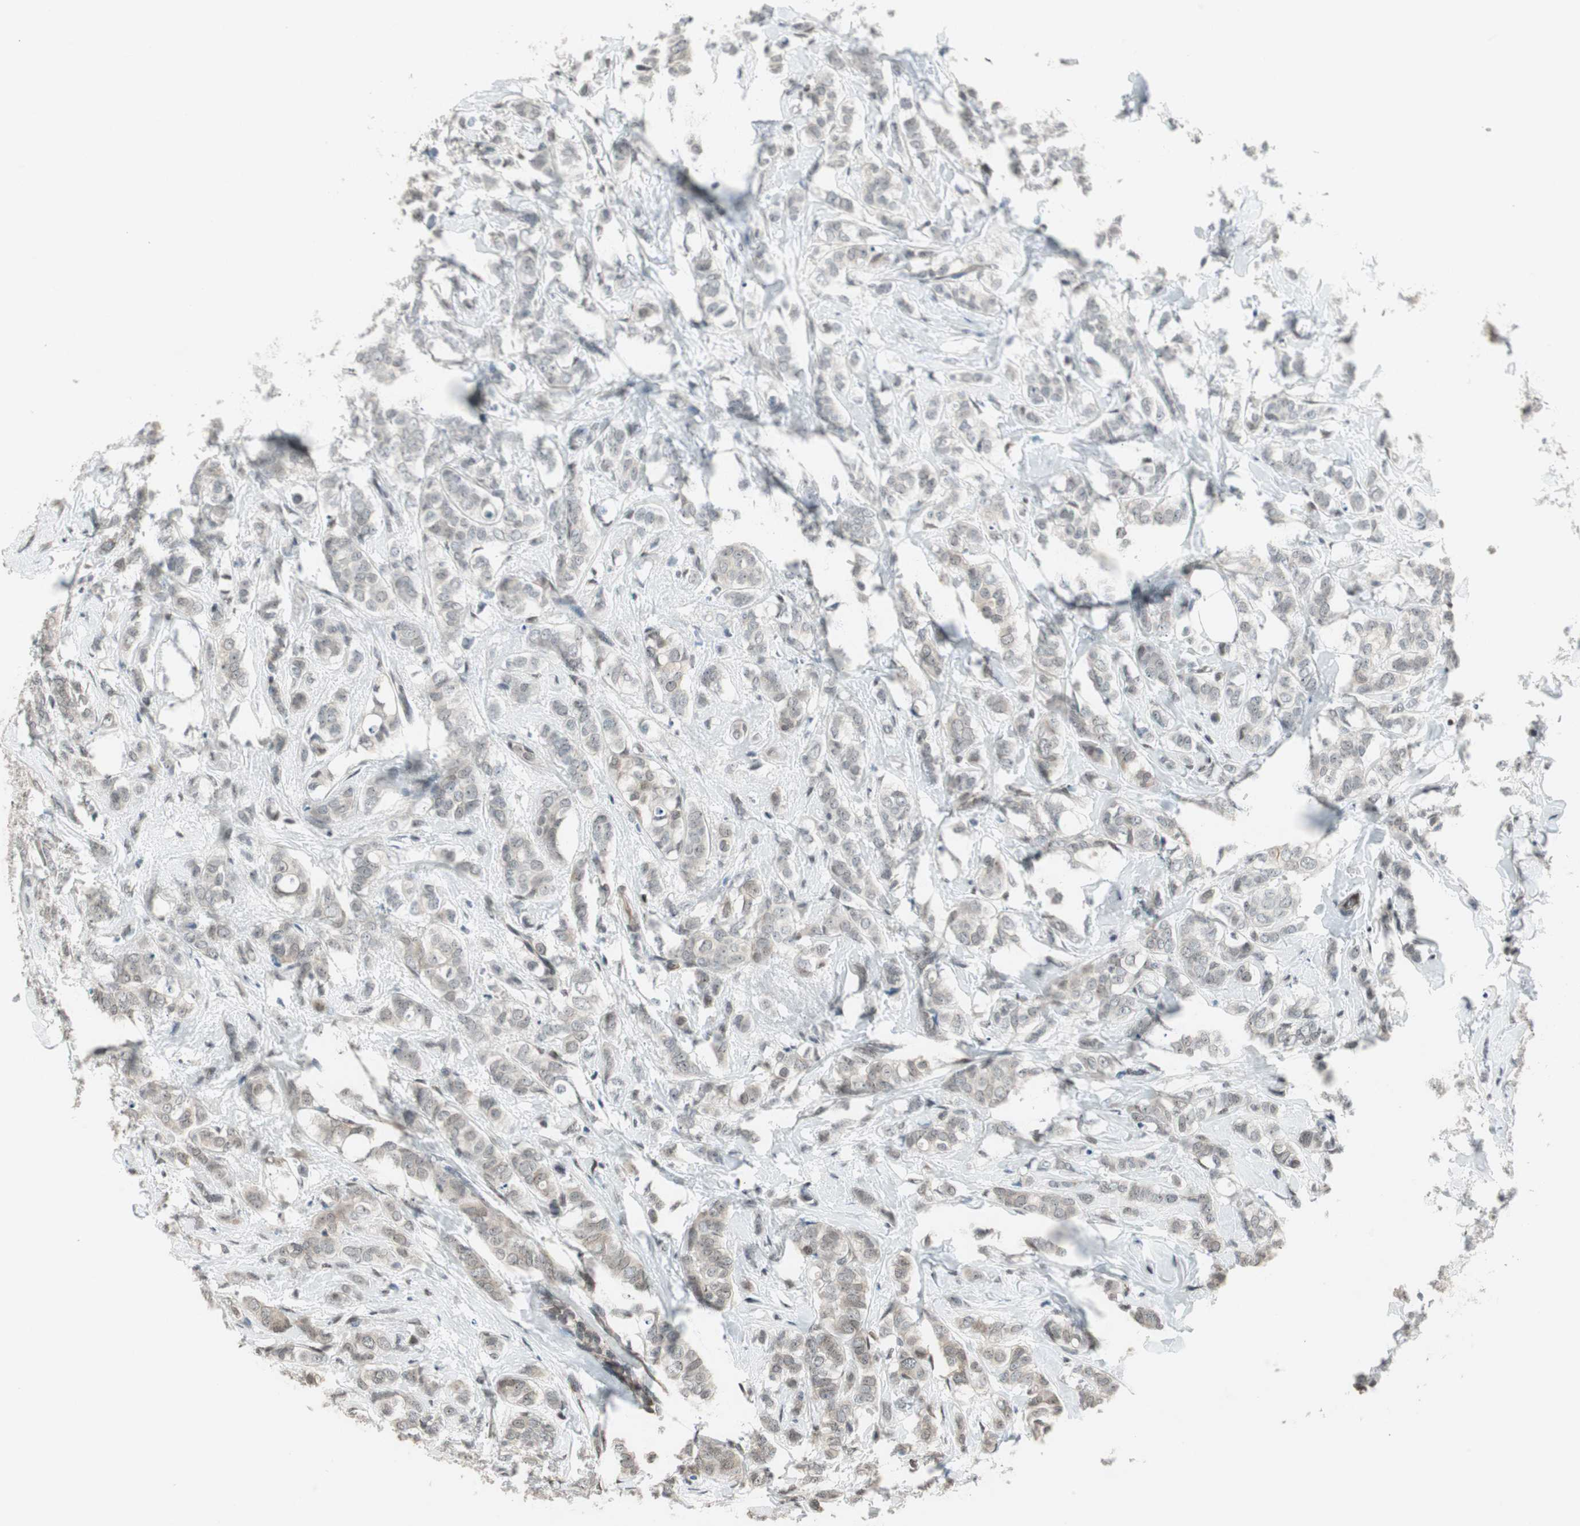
{"staining": {"intensity": "weak", "quantity": "25%-75%", "location": "cytoplasmic/membranous,nuclear"}, "tissue": "breast cancer", "cell_type": "Tumor cells", "image_type": "cancer", "snomed": [{"axis": "morphology", "description": "Lobular carcinoma"}, {"axis": "topography", "description": "Breast"}], "caption": "Tumor cells show low levels of weak cytoplasmic/membranous and nuclear staining in about 25%-75% of cells in breast cancer.", "gene": "ZBTB17", "patient": {"sex": "female", "age": 60}}